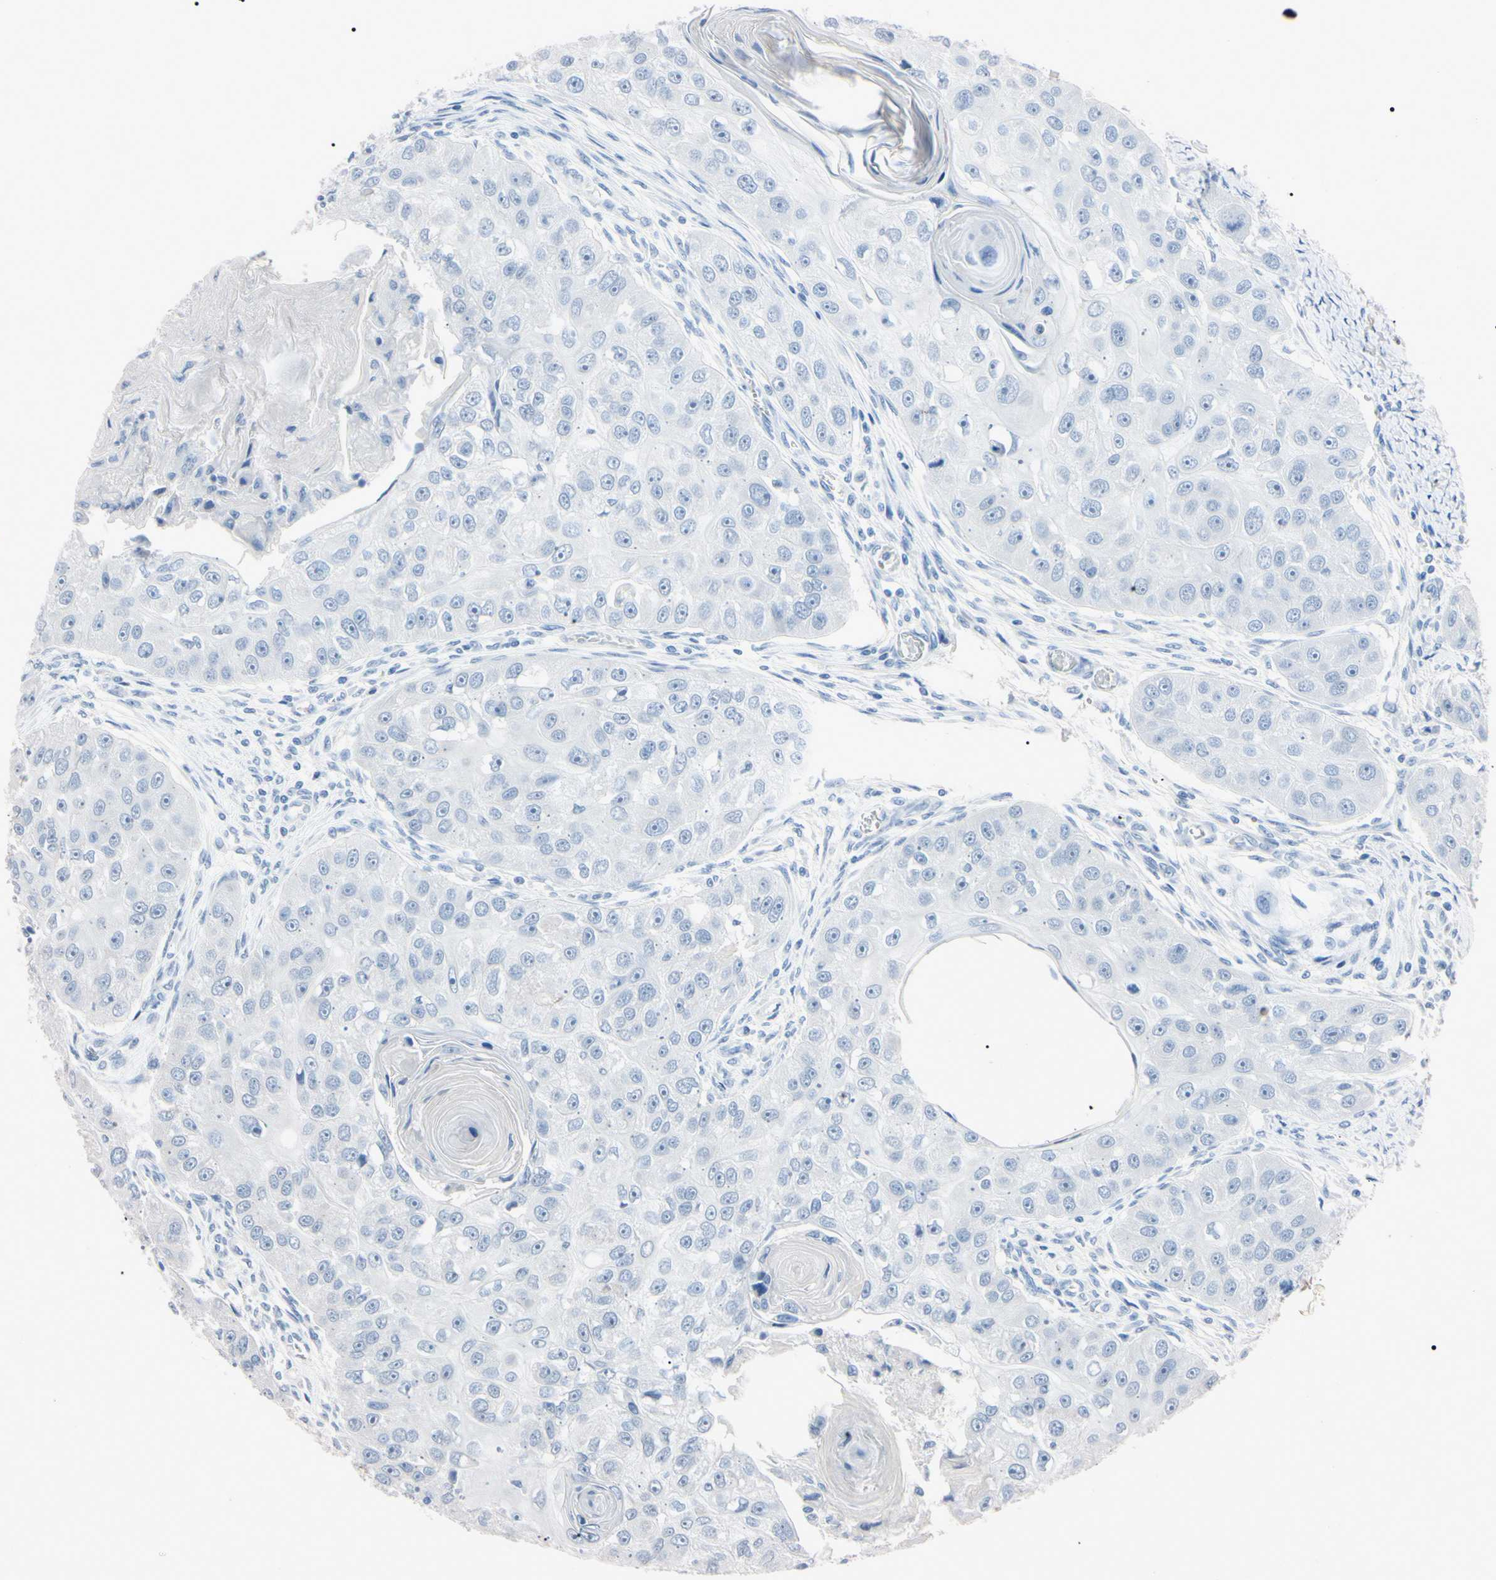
{"staining": {"intensity": "negative", "quantity": "none", "location": "none"}, "tissue": "head and neck cancer", "cell_type": "Tumor cells", "image_type": "cancer", "snomed": [{"axis": "morphology", "description": "Normal tissue, NOS"}, {"axis": "morphology", "description": "Squamous cell carcinoma, NOS"}, {"axis": "topography", "description": "Skeletal muscle"}, {"axis": "topography", "description": "Head-Neck"}], "caption": "A high-resolution image shows immunohistochemistry (IHC) staining of head and neck cancer, which exhibits no significant positivity in tumor cells.", "gene": "ELN", "patient": {"sex": "male", "age": 51}}